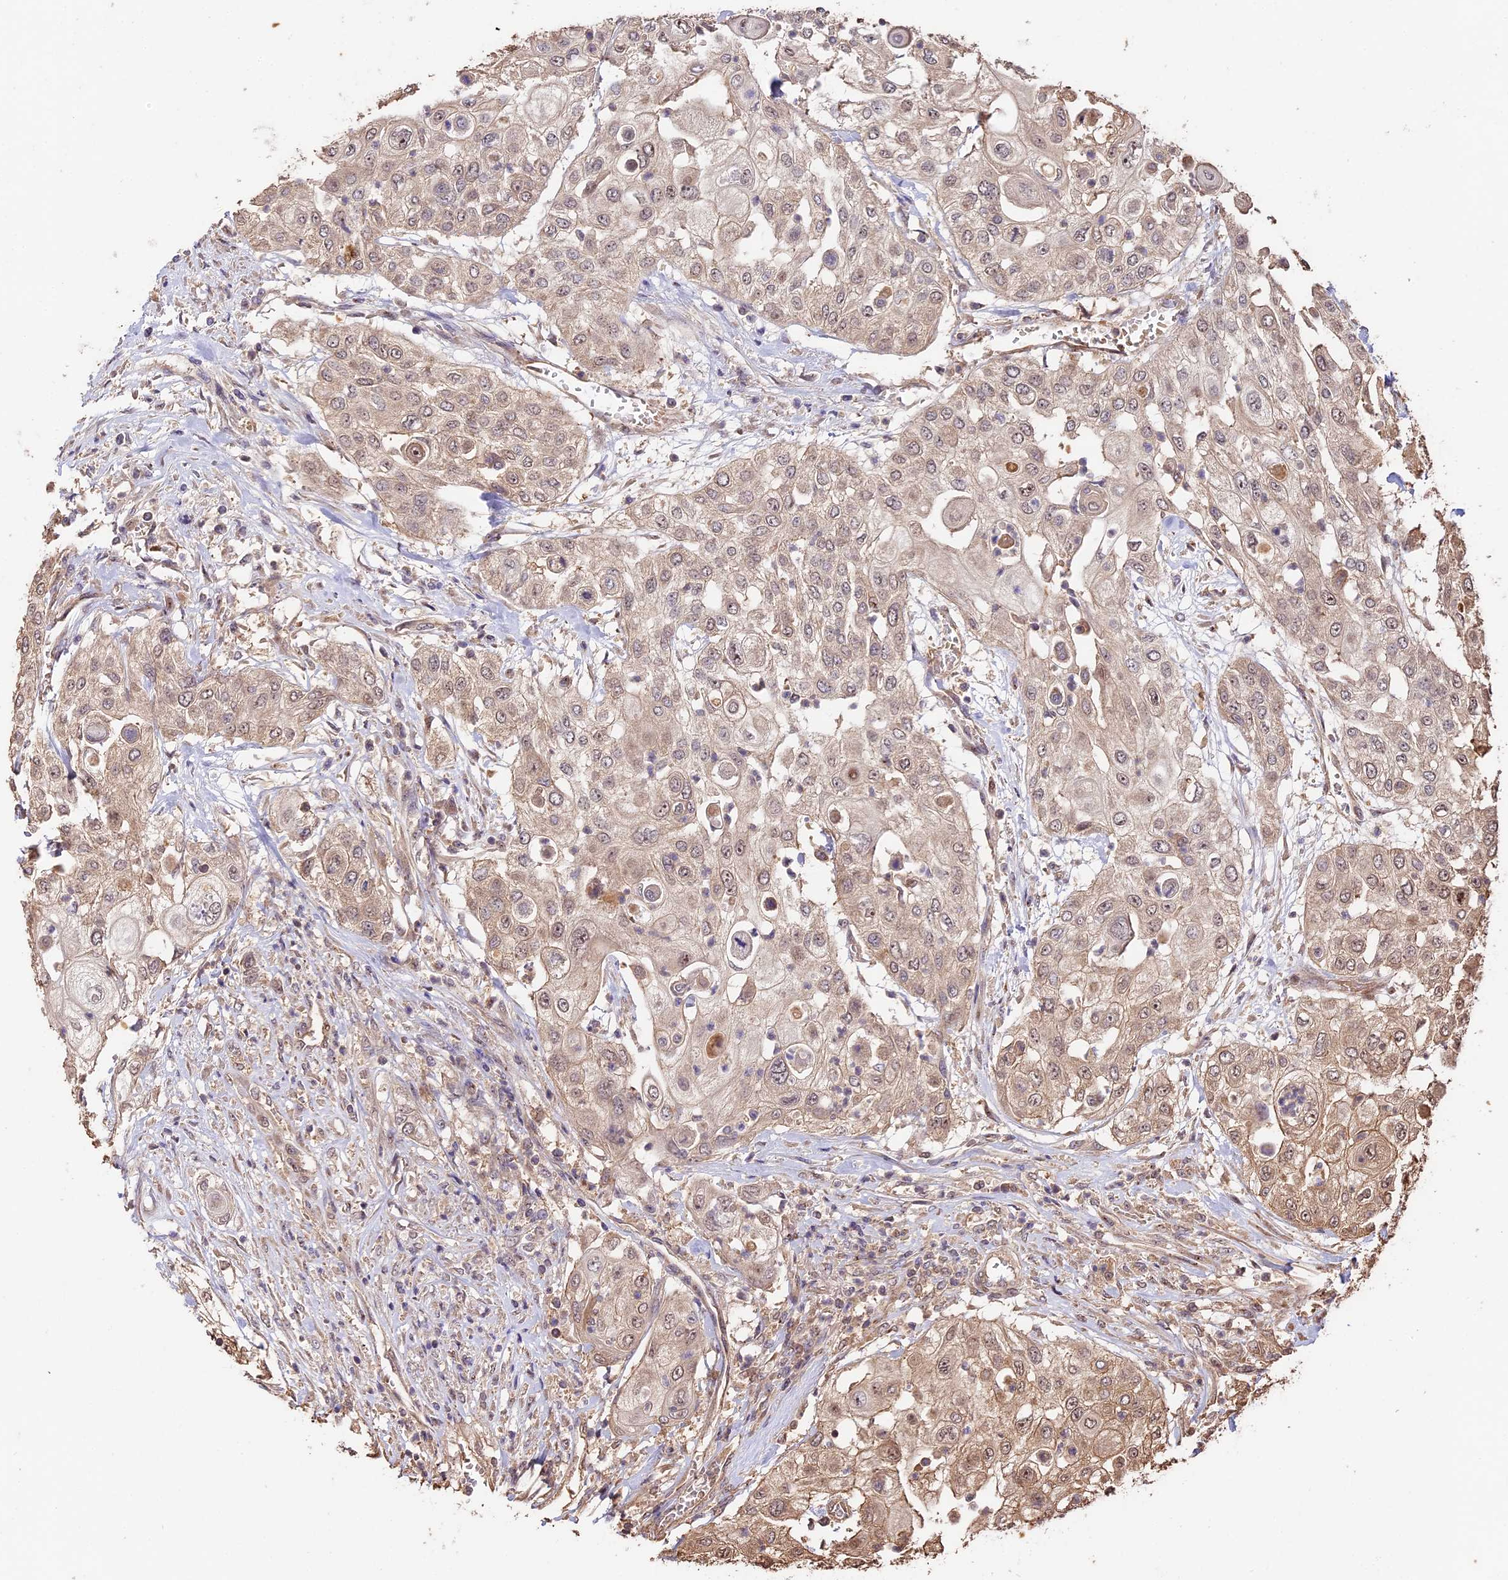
{"staining": {"intensity": "weak", "quantity": "25%-75%", "location": "cytoplasmic/membranous"}, "tissue": "urothelial cancer", "cell_type": "Tumor cells", "image_type": "cancer", "snomed": [{"axis": "morphology", "description": "Urothelial carcinoma, High grade"}, {"axis": "topography", "description": "Urinary bladder"}], "caption": "High-power microscopy captured an immunohistochemistry (IHC) micrograph of urothelial cancer, revealing weak cytoplasmic/membranous expression in about 25%-75% of tumor cells.", "gene": "PPP1R37", "patient": {"sex": "female", "age": 79}}